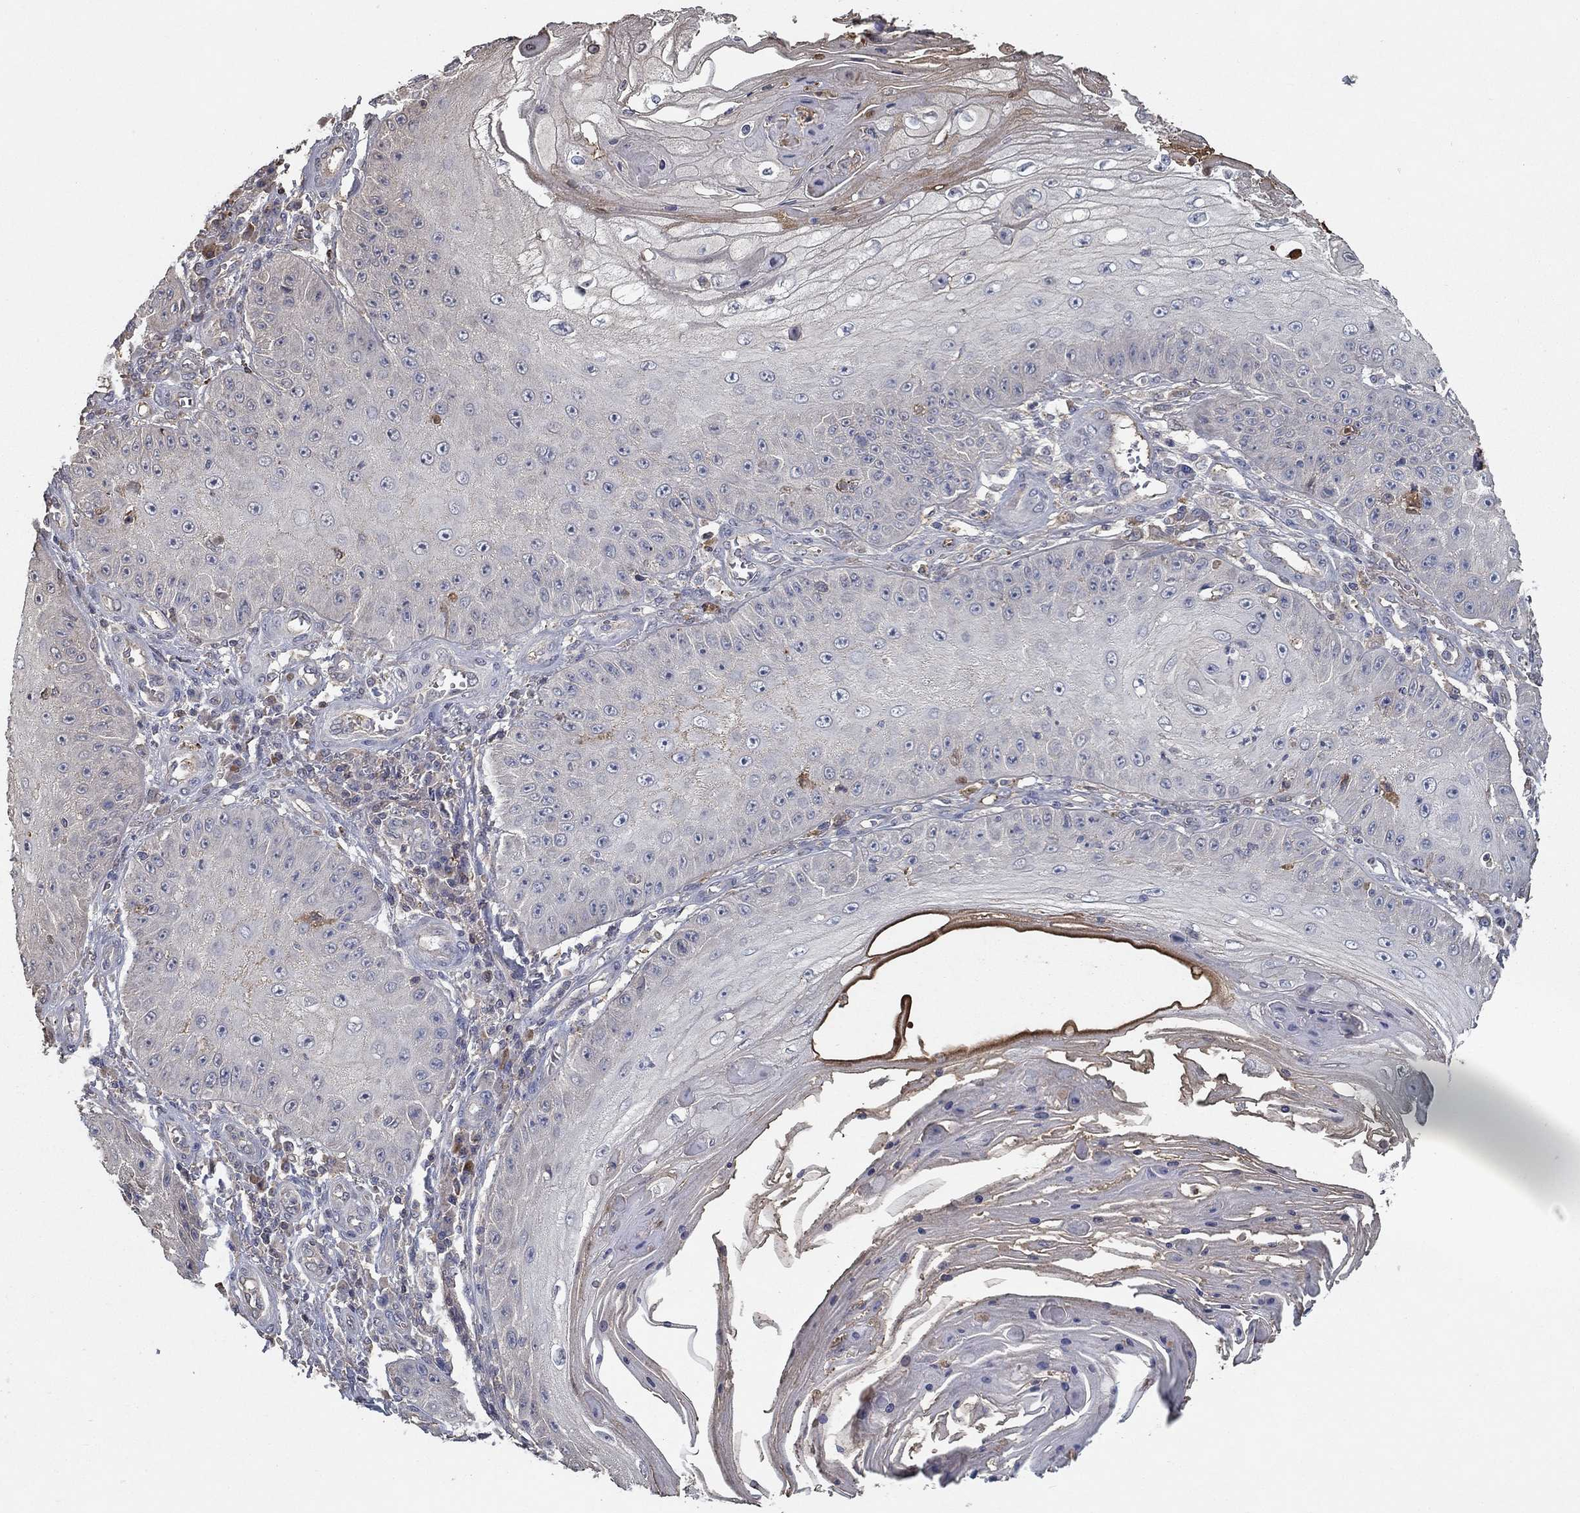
{"staining": {"intensity": "negative", "quantity": "none", "location": "none"}, "tissue": "skin cancer", "cell_type": "Tumor cells", "image_type": "cancer", "snomed": [{"axis": "morphology", "description": "Squamous cell carcinoma, NOS"}, {"axis": "topography", "description": "Skin"}], "caption": "An image of skin cancer (squamous cell carcinoma) stained for a protein displays no brown staining in tumor cells.", "gene": "IL10", "patient": {"sex": "male", "age": 70}}